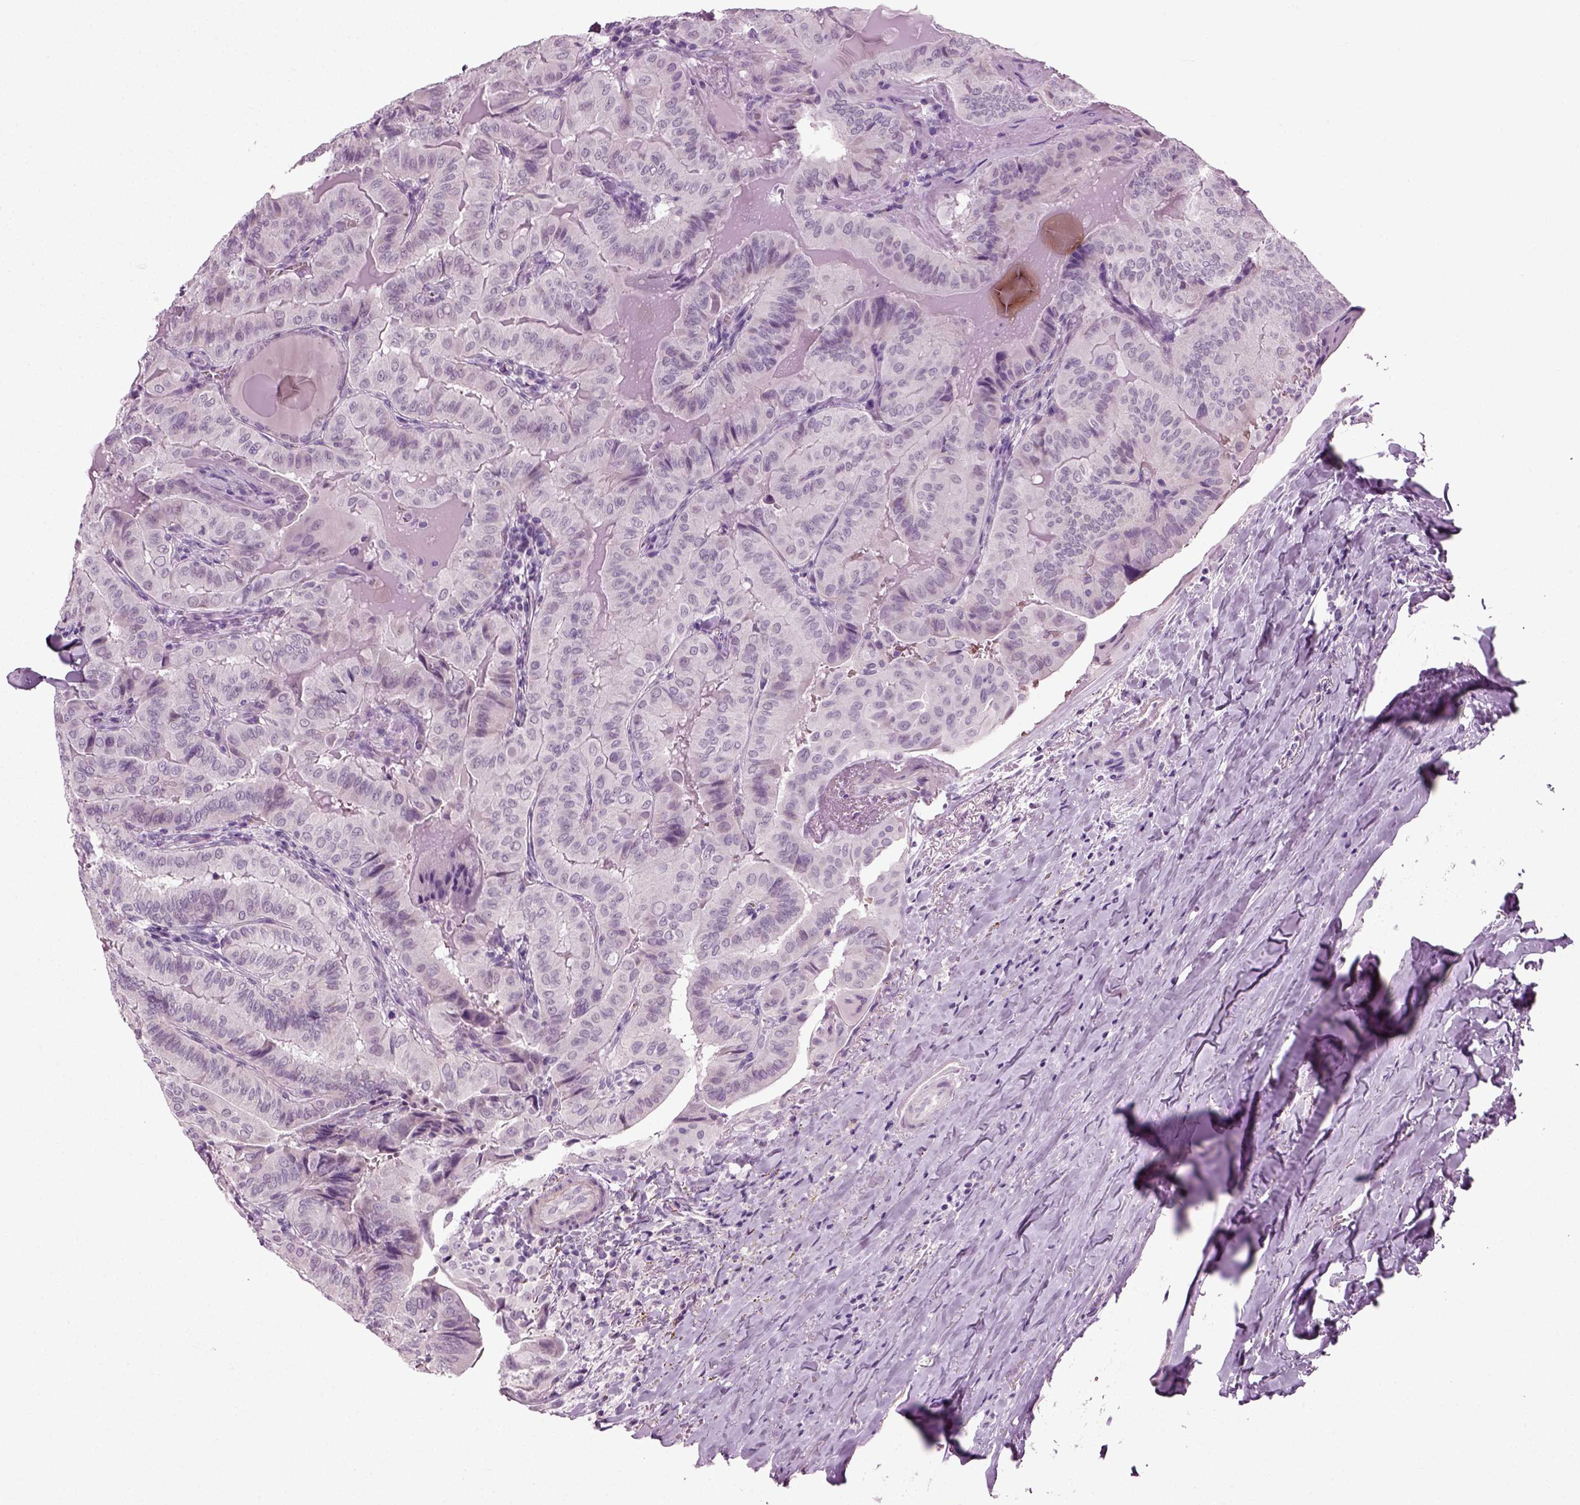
{"staining": {"intensity": "negative", "quantity": "none", "location": "none"}, "tissue": "thyroid cancer", "cell_type": "Tumor cells", "image_type": "cancer", "snomed": [{"axis": "morphology", "description": "Papillary adenocarcinoma, NOS"}, {"axis": "topography", "description": "Thyroid gland"}], "caption": "Thyroid cancer (papillary adenocarcinoma) stained for a protein using IHC exhibits no positivity tumor cells.", "gene": "ZC2HC1C", "patient": {"sex": "female", "age": 68}}